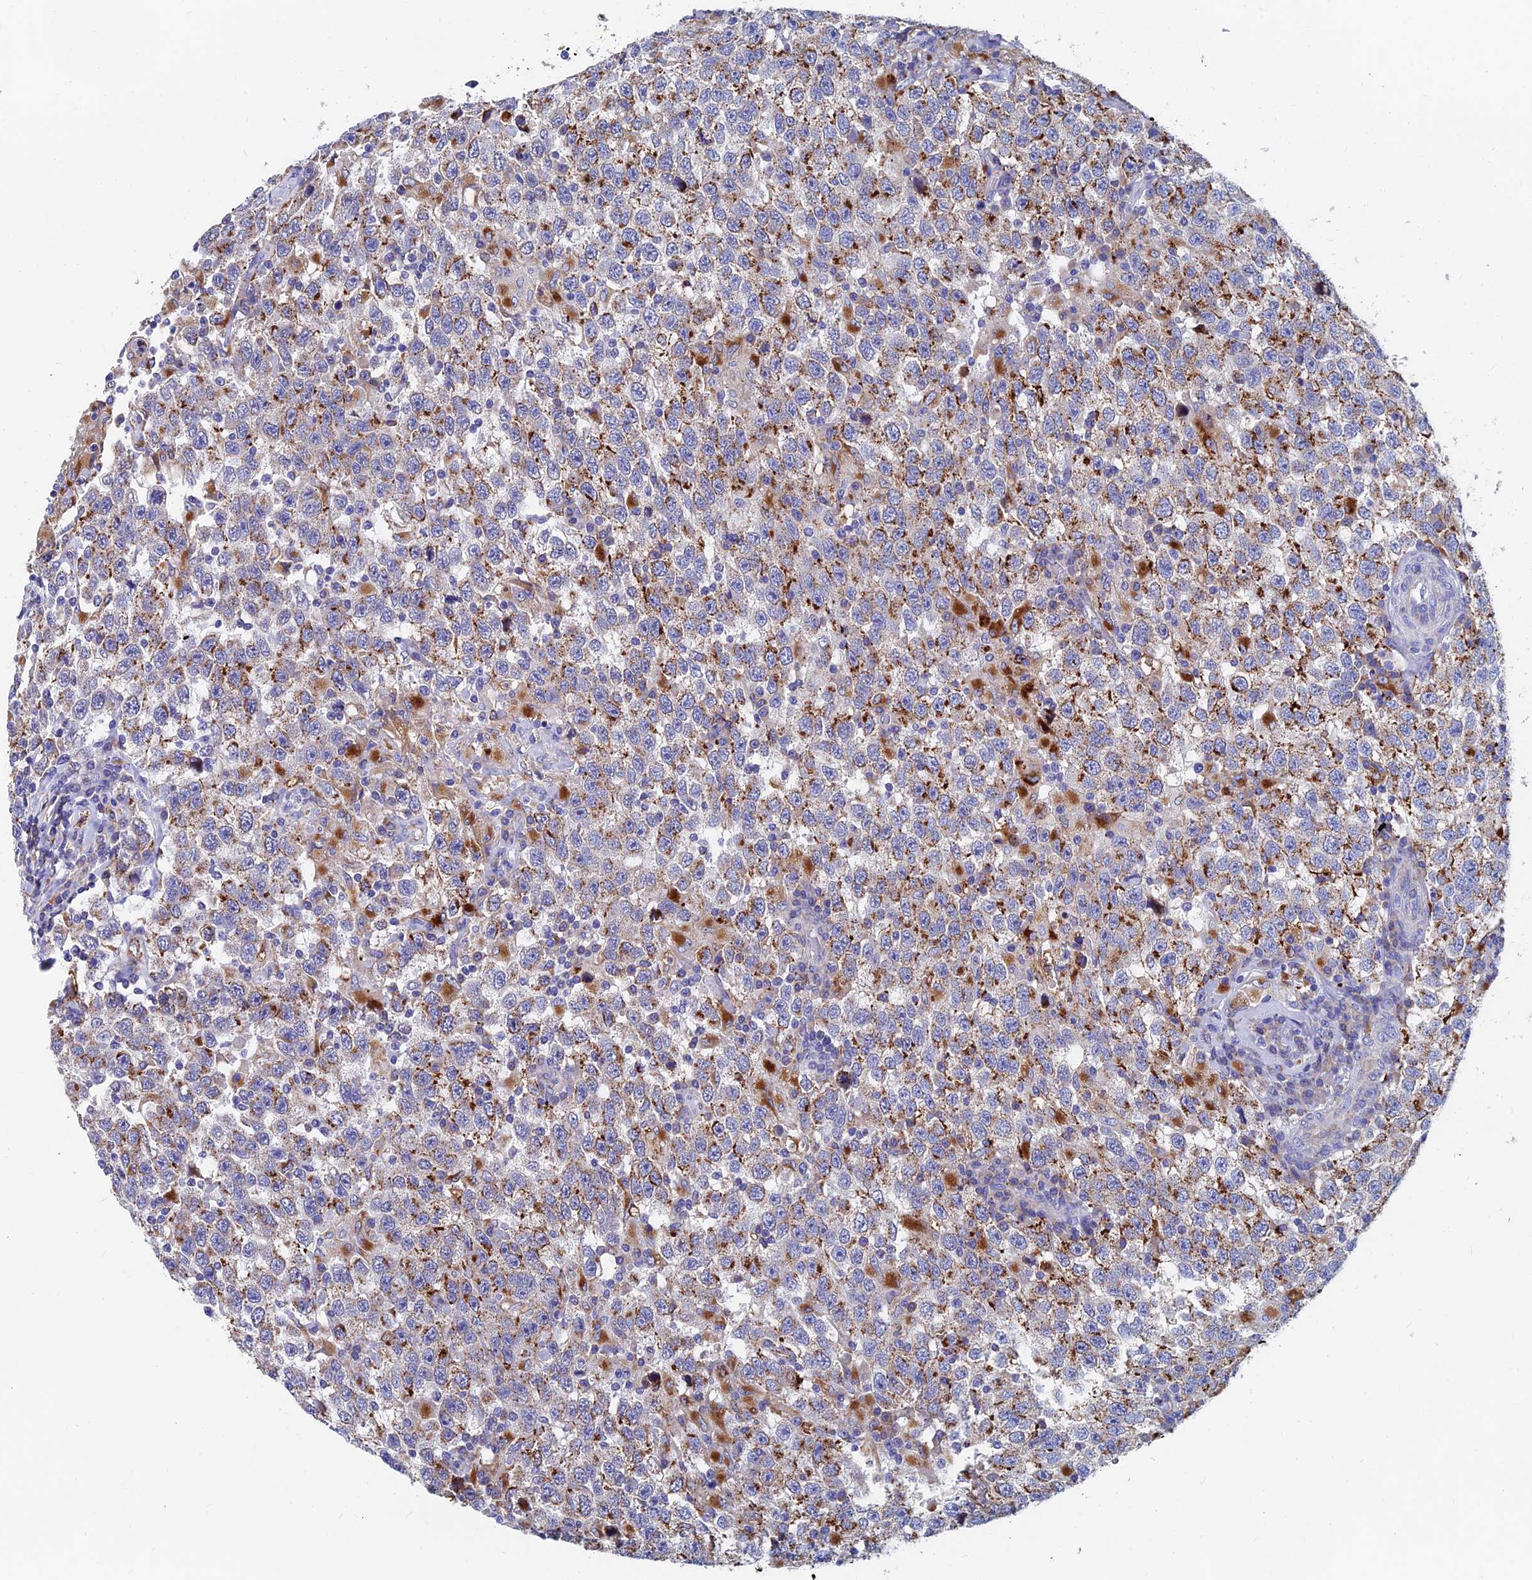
{"staining": {"intensity": "moderate", "quantity": ">75%", "location": "cytoplasmic/membranous"}, "tissue": "testis cancer", "cell_type": "Tumor cells", "image_type": "cancer", "snomed": [{"axis": "morphology", "description": "Seminoma, NOS"}, {"axis": "topography", "description": "Testis"}], "caption": "Moderate cytoplasmic/membranous protein expression is identified in about >75% of tumor cells in testis seminoma. Immunohistochemistry (ihc) stains the protein in brown and the nuclei are stained blue.", "gene": "SPNS1", "patient": {"sex": "male", "age": 41}}